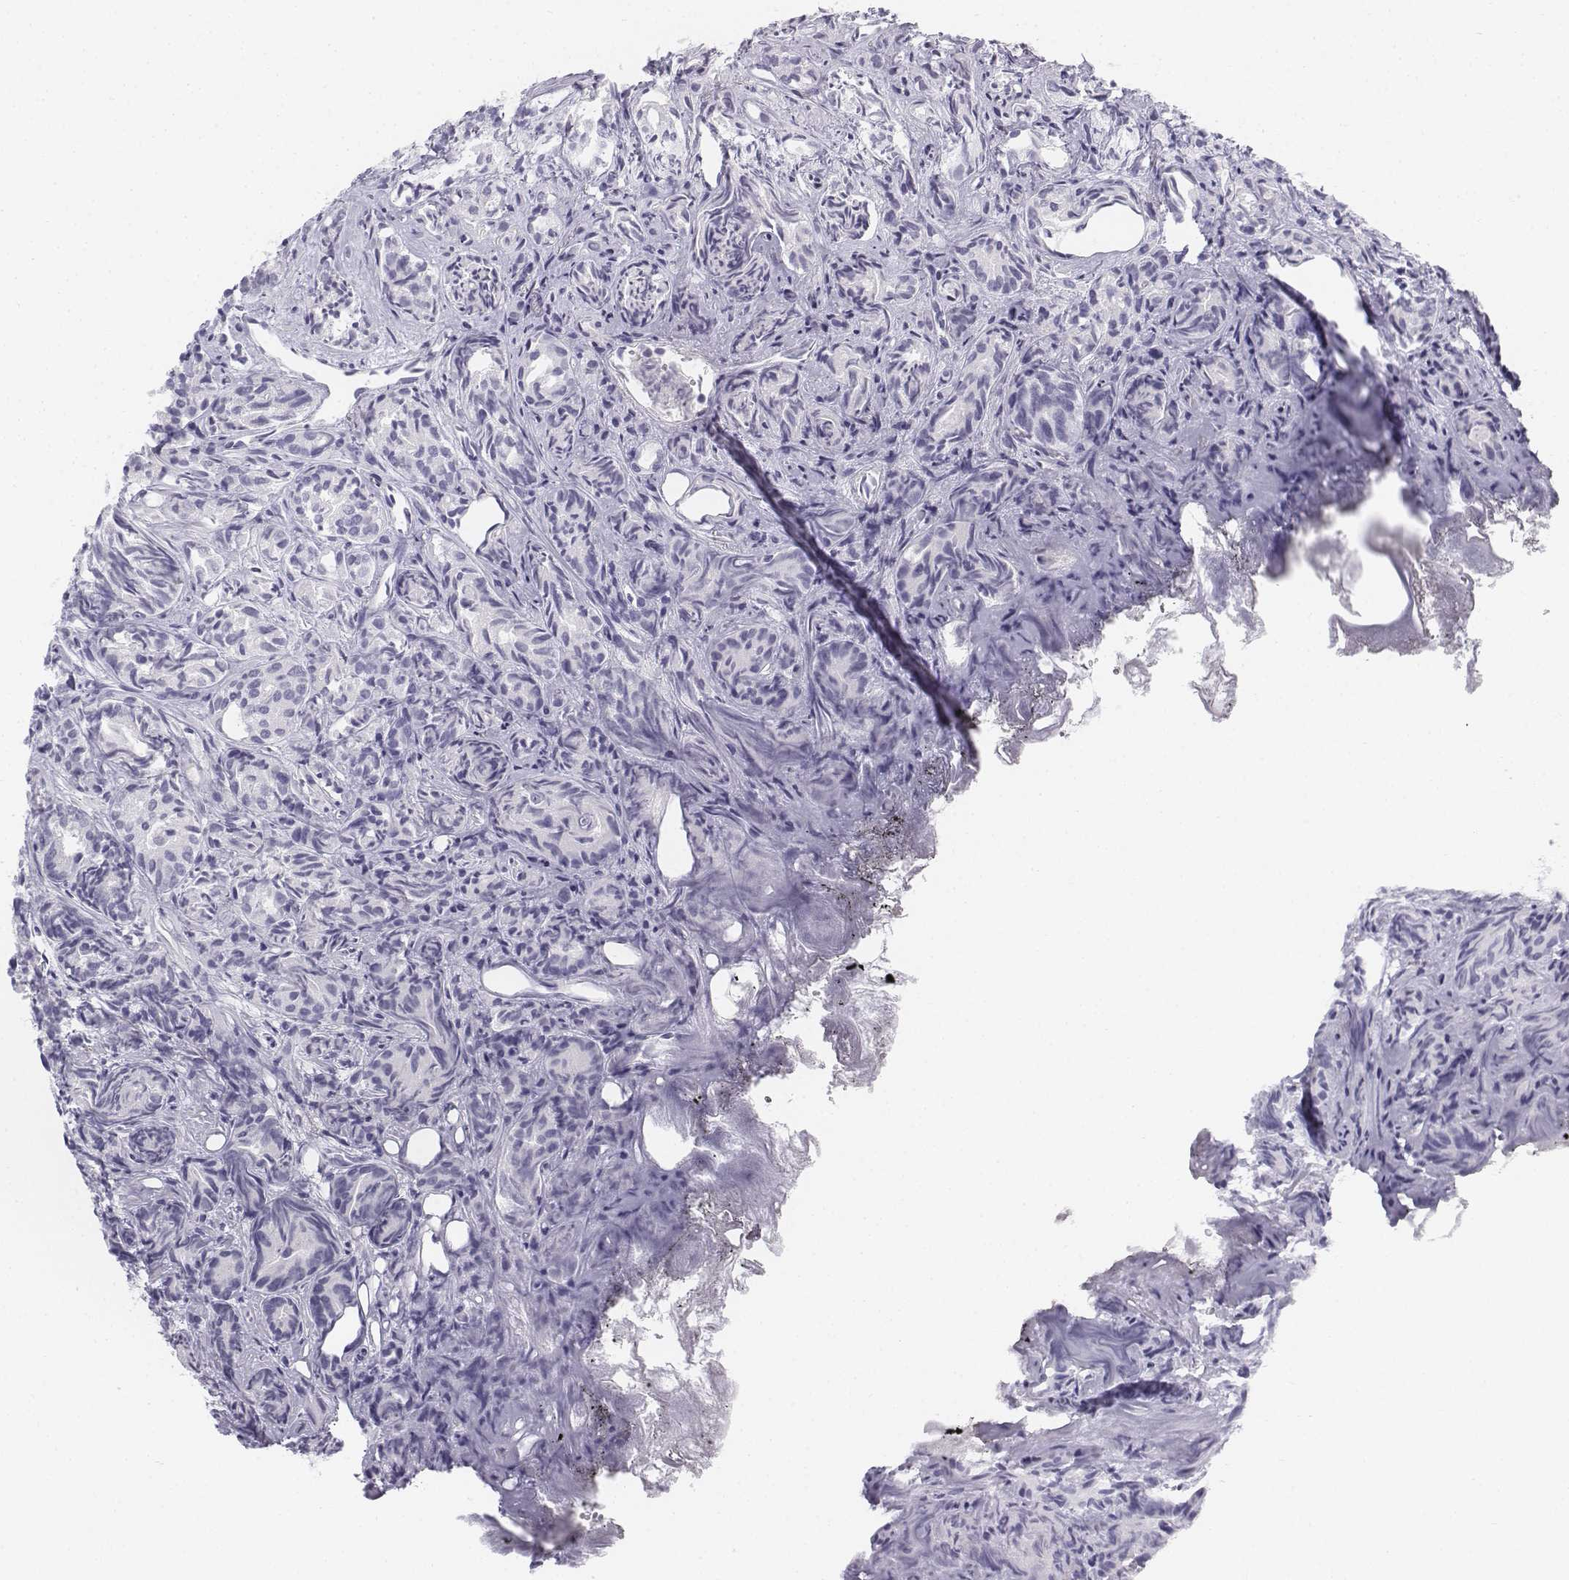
{"staining": {"intensity": "negative", "quantity": "none", "location": "none"}, "tissue": "prostate cancer", "cell_type": "Tumor cells", "image_type": "cancer", "snomed": [{"axis": "morphology", "description": "Adenocarcinoma, High grade"}, {"axis": "topography", "description": "Prostate"}], "caption": "This image is of prostate high-grade adenocarcinoma stained with immunohistochemistry to label a protein in brown with the nuclei are counter-stained blue. There is no staining in tumor cells.", "gene": "TH", "patient": {"sex": "male", "age": 84}}